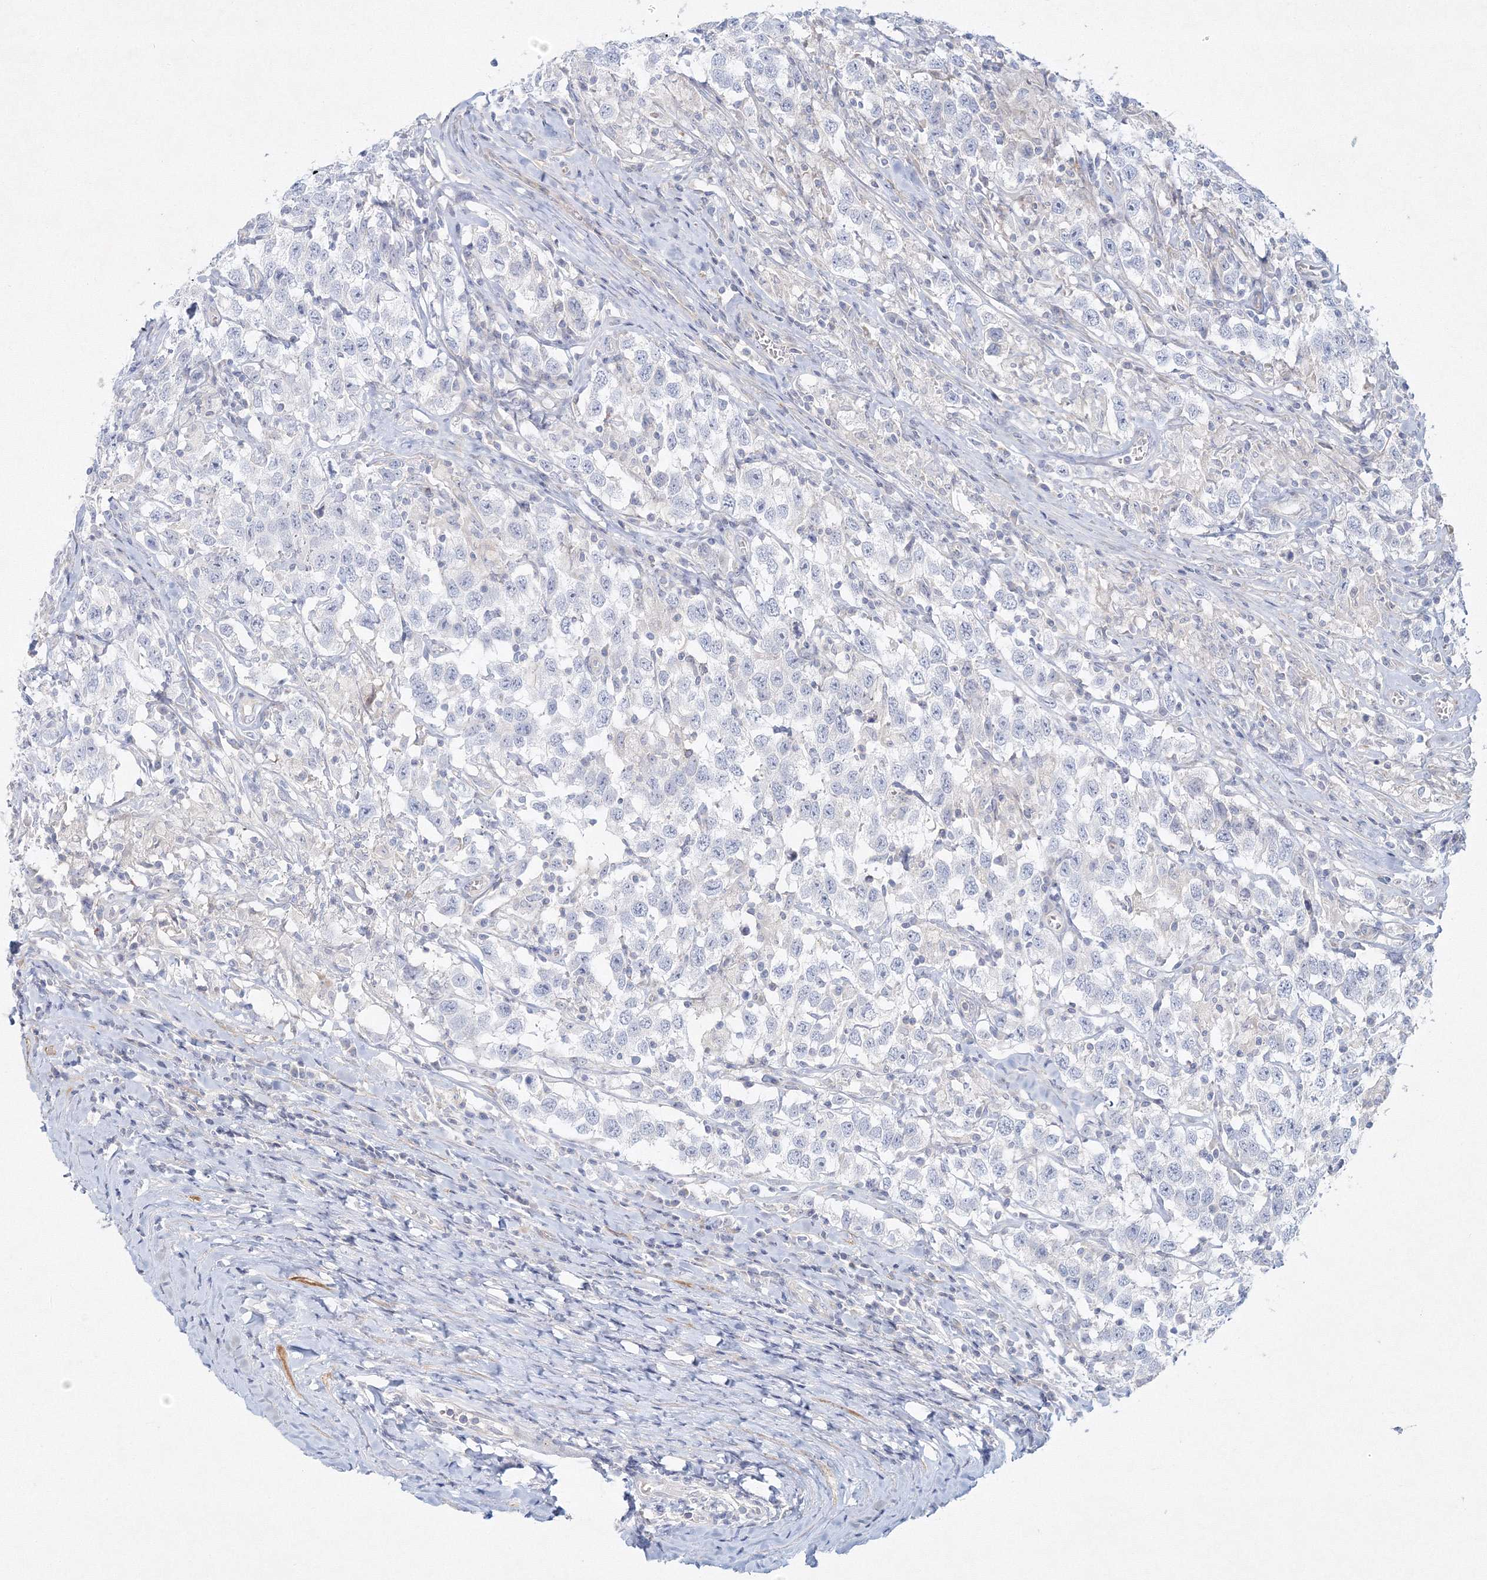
{"staining": {"intensity": "negative", "quantity": "none", "location": "none"}, "tissue": "testis cancer", "cell_type": "Tumor cells", "image_type": "cancer", "snomed": [{"axis": "morphology", "description": "Seminoma, NOS"}, {"axis": "topography", "description": "Testis"}], "caption": "This histopathology image is of testis cancer stained with immunohistochemistry (IHC) to label a protein in brown with the nuclei are counter-stained blue. There is no positivity in tumor cells.", "gene": "DNAH1", "patient": {"sex": "male", "age": 41}}